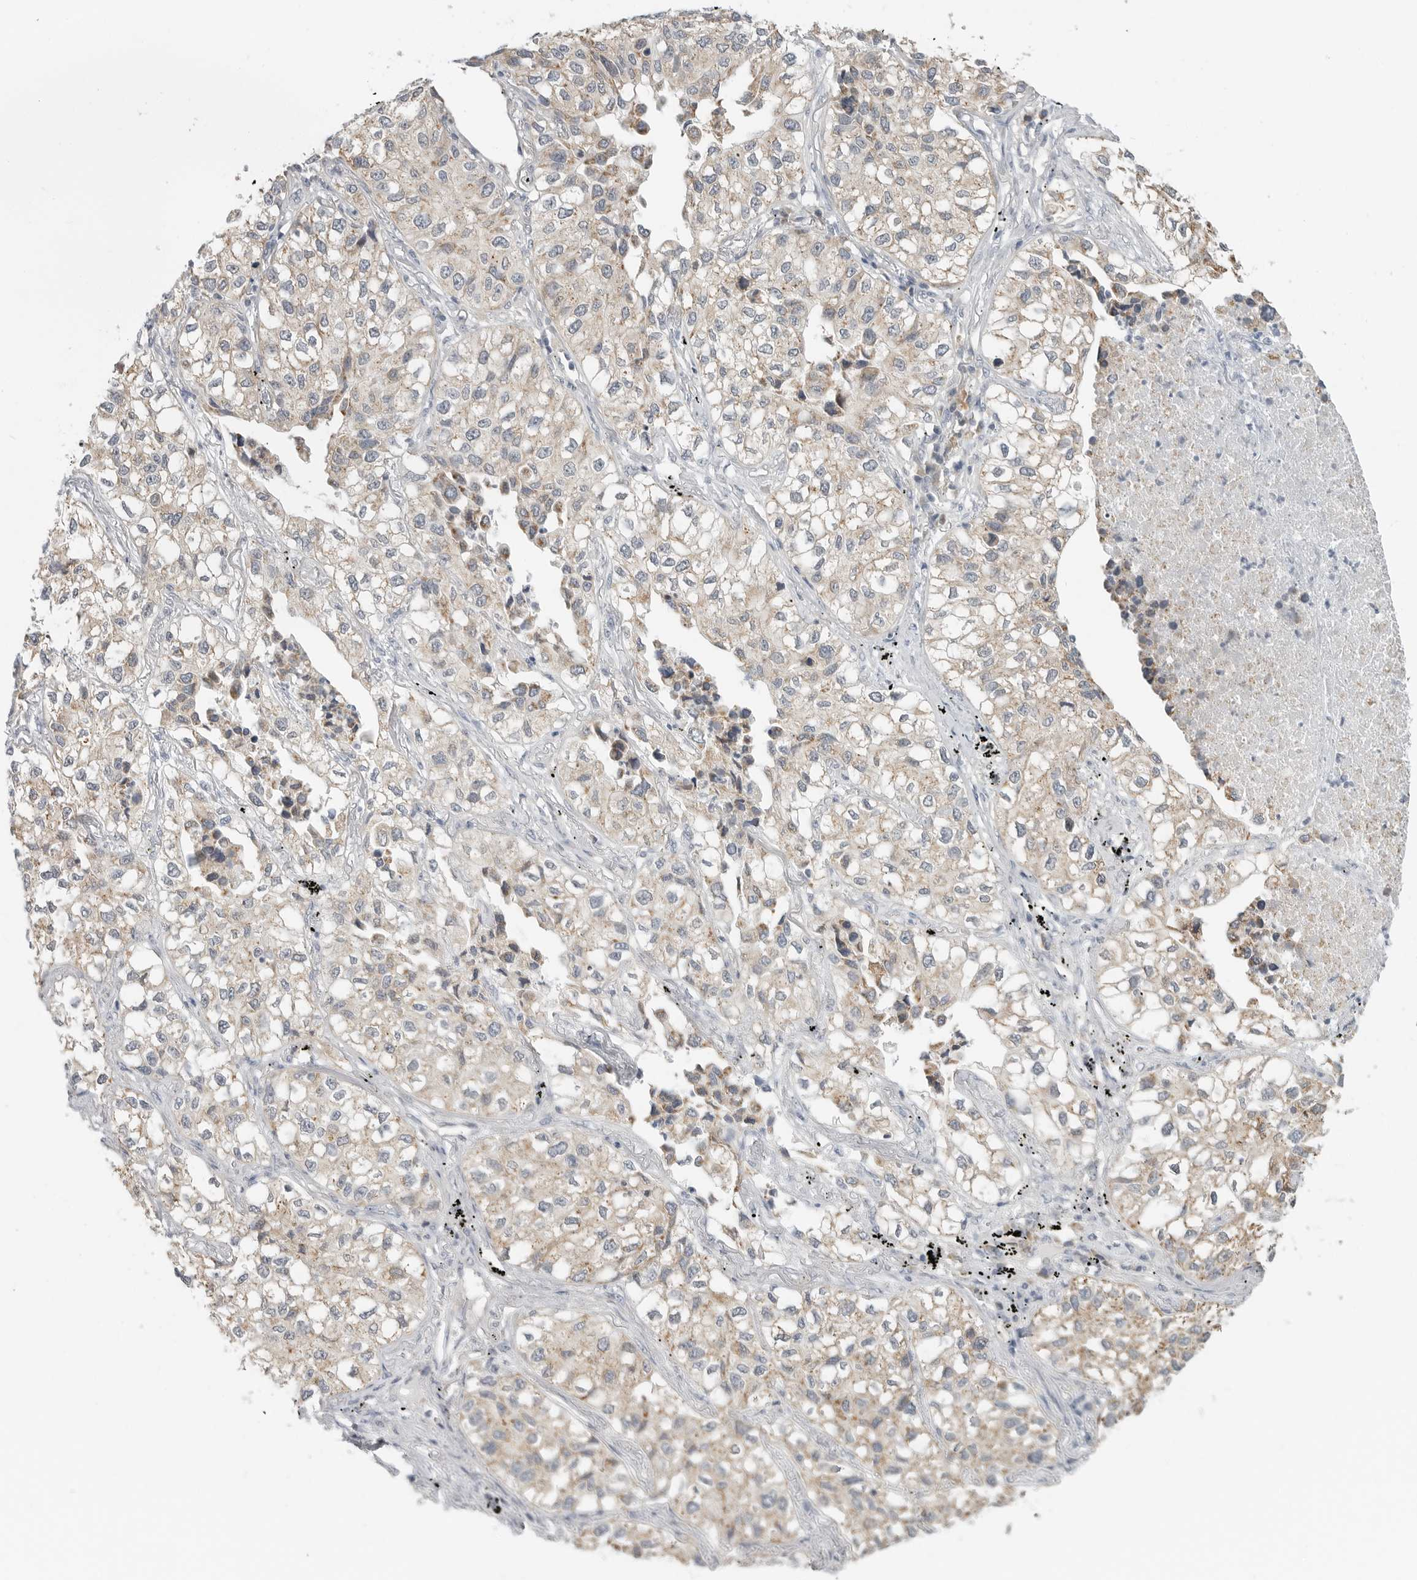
{"staining": {"intensity": "weak", "quantity": "25%-75%", "location": "cytoplasmic/membranous"}, "tissue": "lung cancer", "cell_type": "Tumor cells", "image_type": "cancer", "snomed": [{"axis": "morphology", "description": "Adenocarcinoma, NOS"}, {"axis": "topography", "description": "Lung"}], "caption": "A micrograph of human lung adenocarcinoma stained for a protein demonstrates weak cytoplasmic/membranous brown staining in tumor cells.", "gene": "IL12RB2", "patient": {"sex": "male", "age": 63}}